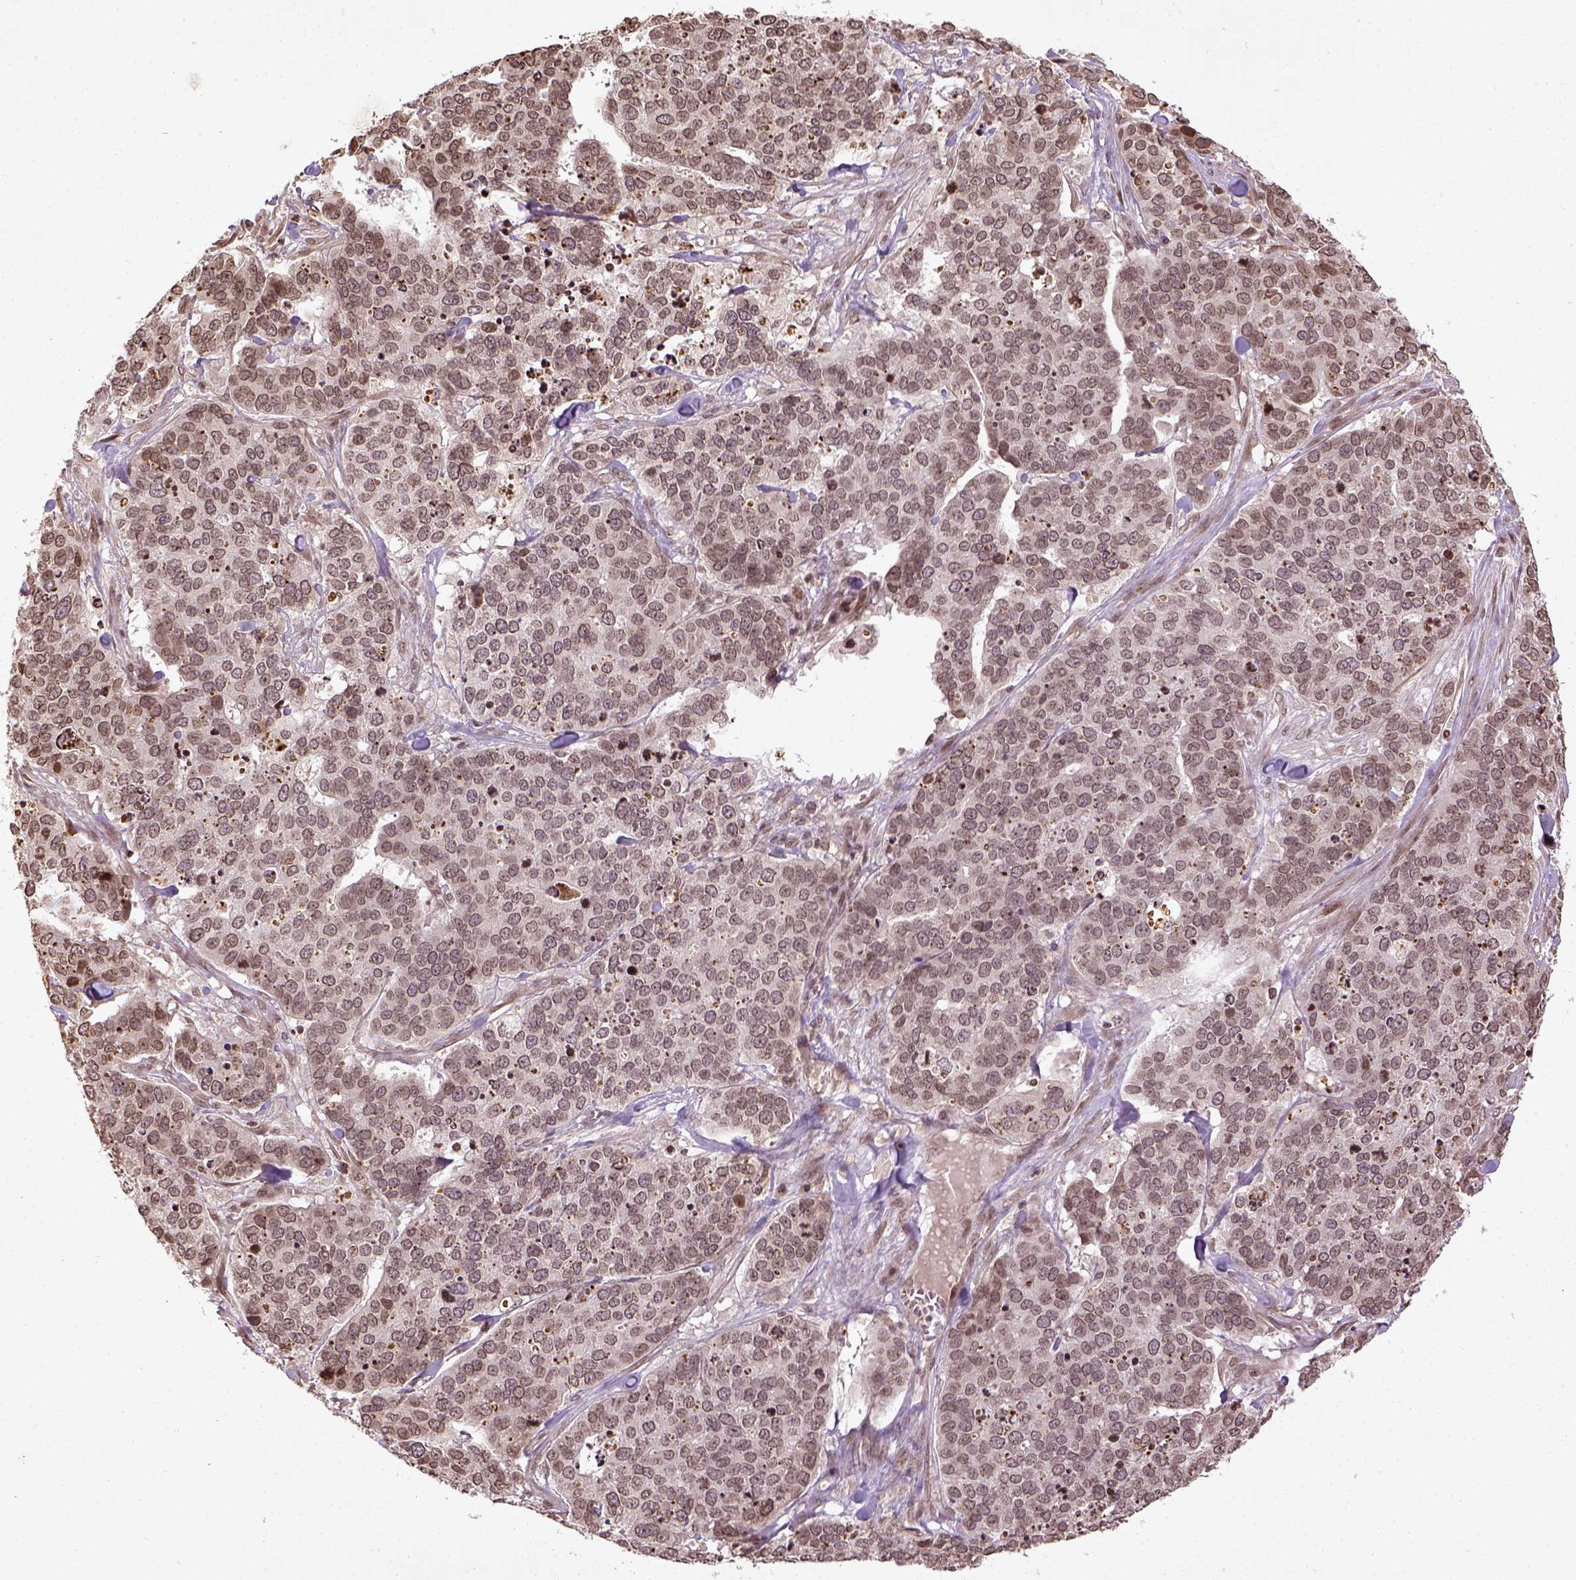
{"staining": {"intensity": "moderate", "quantity": ">75%", "location": "nuclear"}, "tissue": "ovarian cancer", "cell_type": "Tumor cells", "image_type": "cancer", "snomed": [{"axis": "morphology", "description": "Carcinoma, endometroid"}, {"axis": "topography", "description": "Ovary"}], "caption": "Brown immunohistochemical staining in ovarian cancer (endometroid carcinoma) exhibits moderate nuclear staining in about >75% of tumor cells.", "gene": "BANF1", "patient": {"sex": "female", "age": 65}}